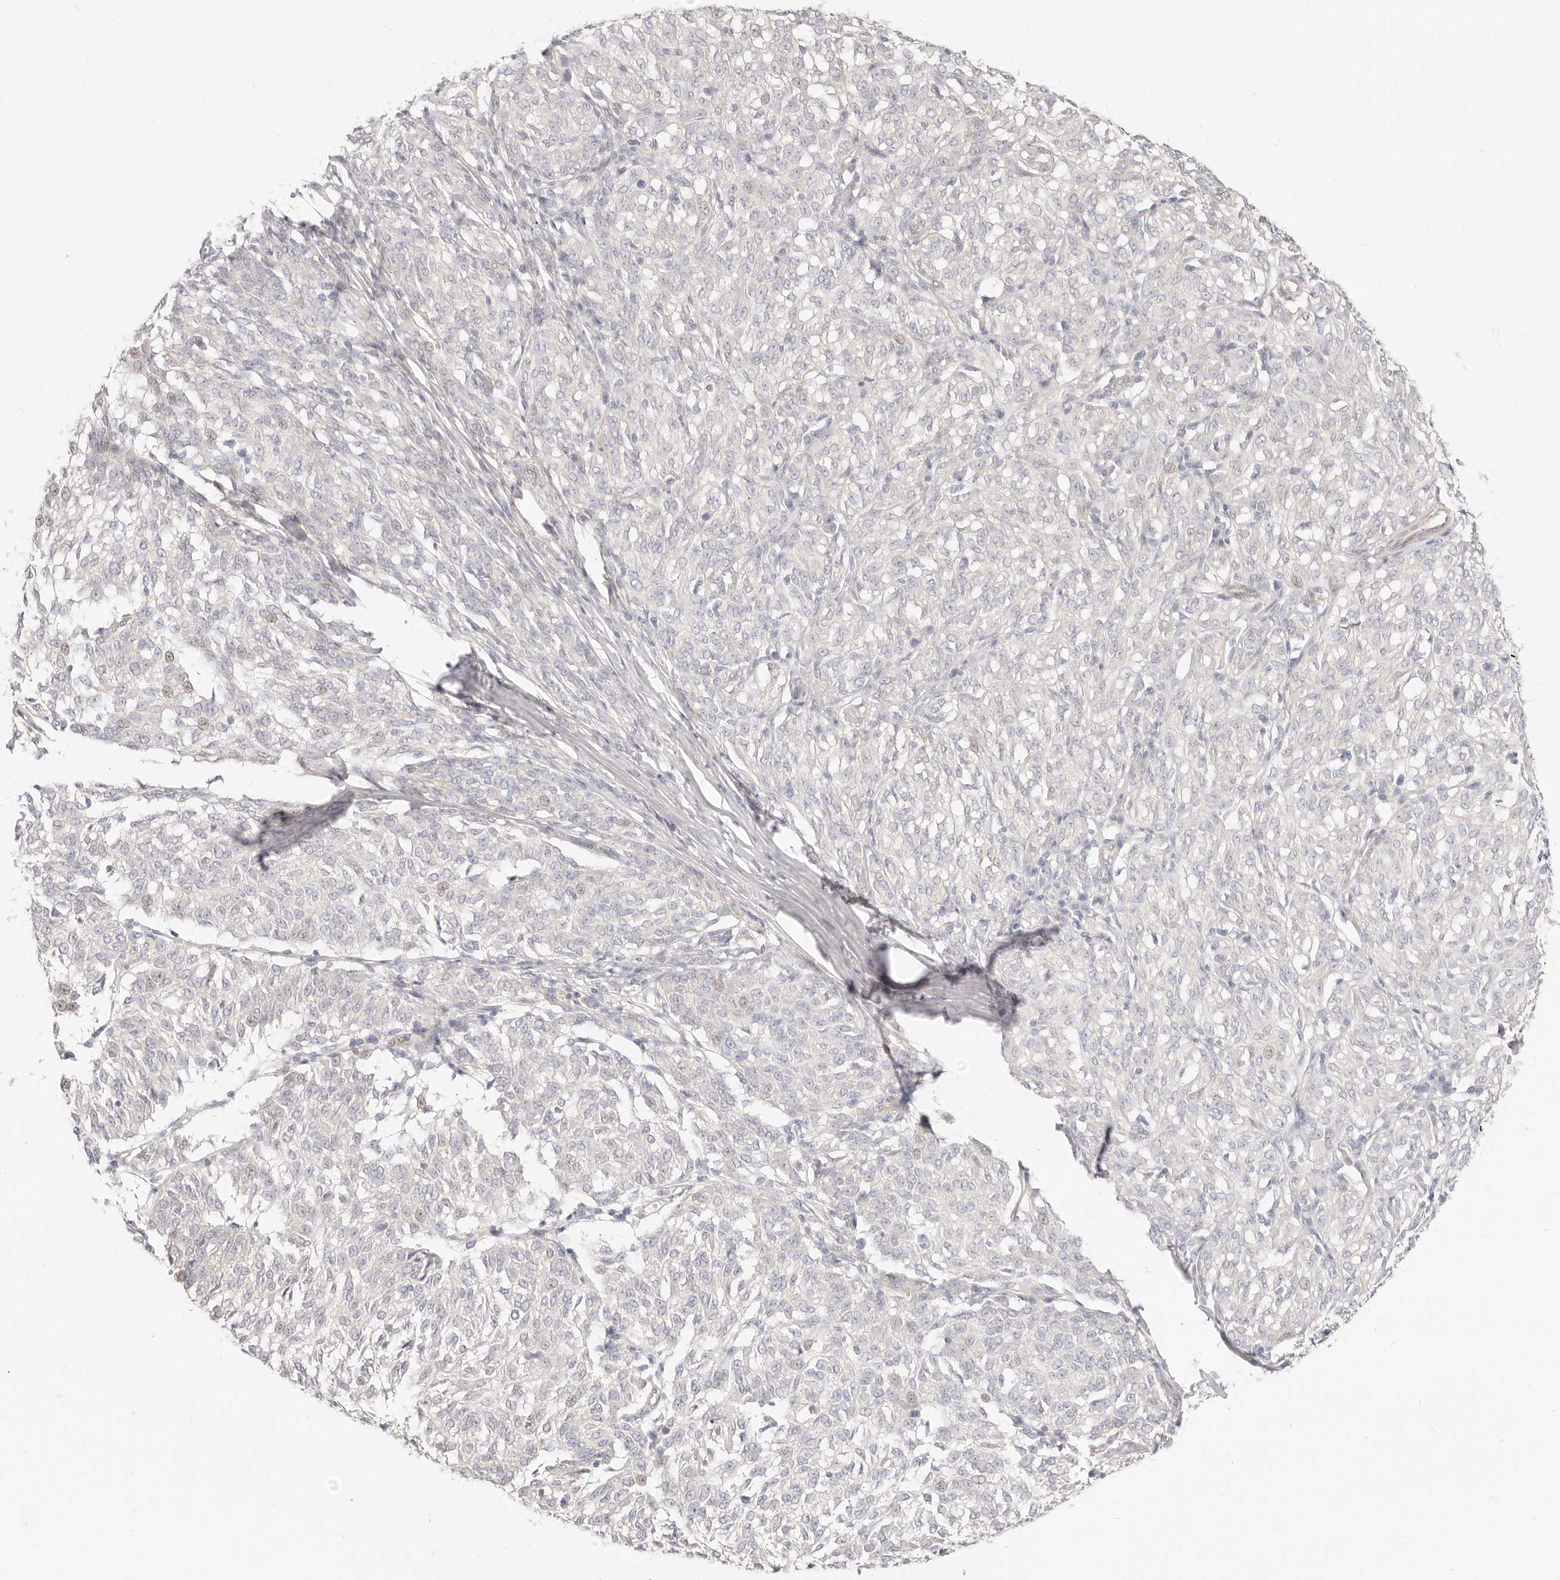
{"staining": {"intensity": "negative", "quantity": "none", "location": "none"}, "tissue": "melanoma", "cell_type": "Tumor cells", "image_type": "cancer", "snomed": [{"axis": "morphology", "description": "Malignant melanoma, NOS"}, {"axis": "topography", "description": "Skin"}], "caption": "Immunohistochemistry histopathology image of neoplastic tissue: human malignant melanoma stained with DAB (3,3'-diaminobenzidine) exhibits no significant protein expression in tumor cells.", "gene": "UBXN10", "patient": {"sex": "female", "age": 72}}